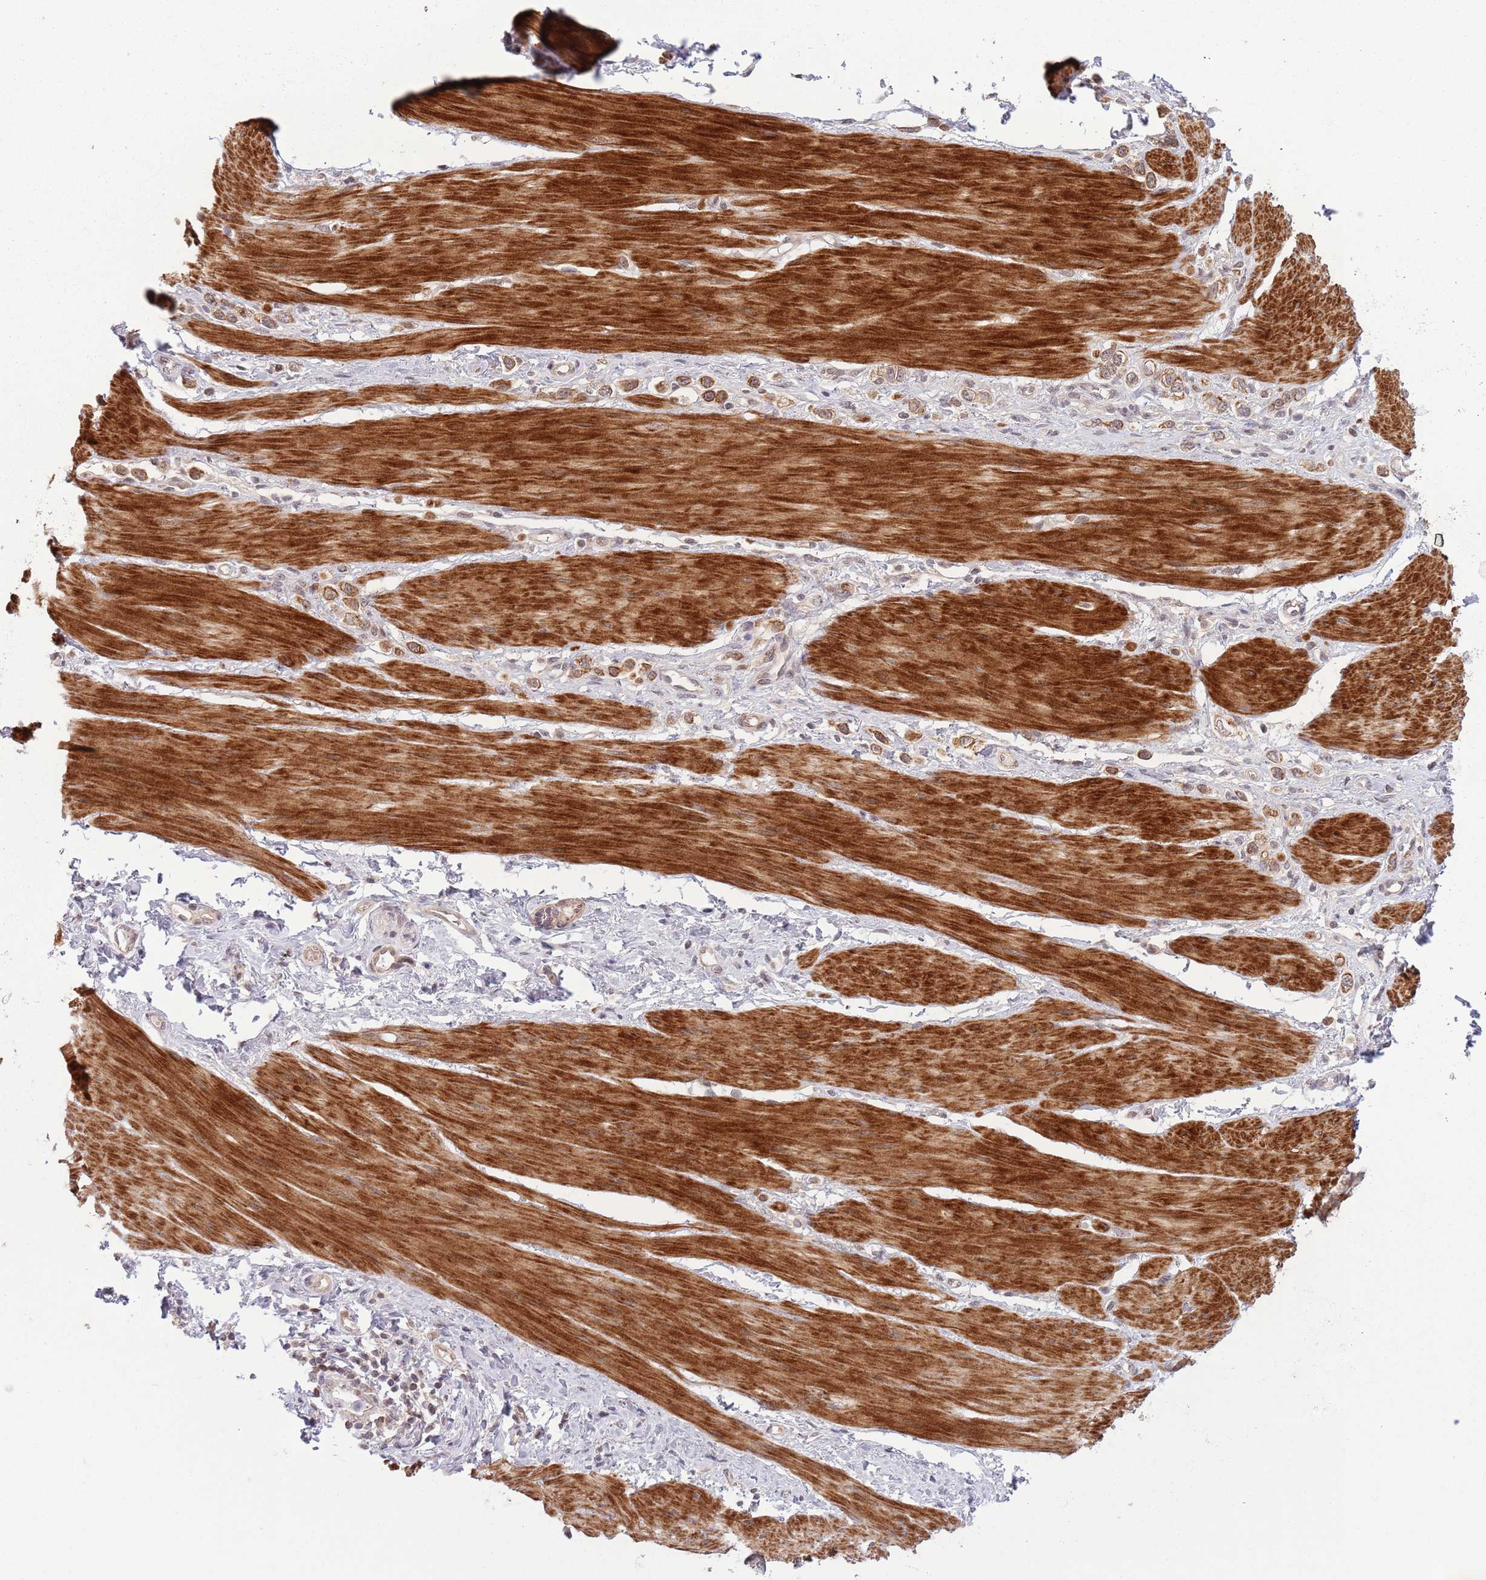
{"staining": {"intensity": "moderate", "quantity": ">75%", "location": "cytoplasmic/membranous"}, "tissue": "stomach cancer", "cell_type": "Tumor cells", "image_type": "cancer", "snomed": [{"axis": "morphology", "description": "Adenocarcinoma, NOS"}, {"axis": "topography", "description": "Stomach"}], "caption": "Brown immunohistochemical staining in human stomach cancer (adenocarcinoma) displays moderate cytoplasmic/membranous expression in approximately >75% of tumor cells. Immunohistochemistry stains the protein of interest in brown and the nuclei are stained blue.", "gene": "CCDC154", "patient": {"sex": "female", "age": 65}}